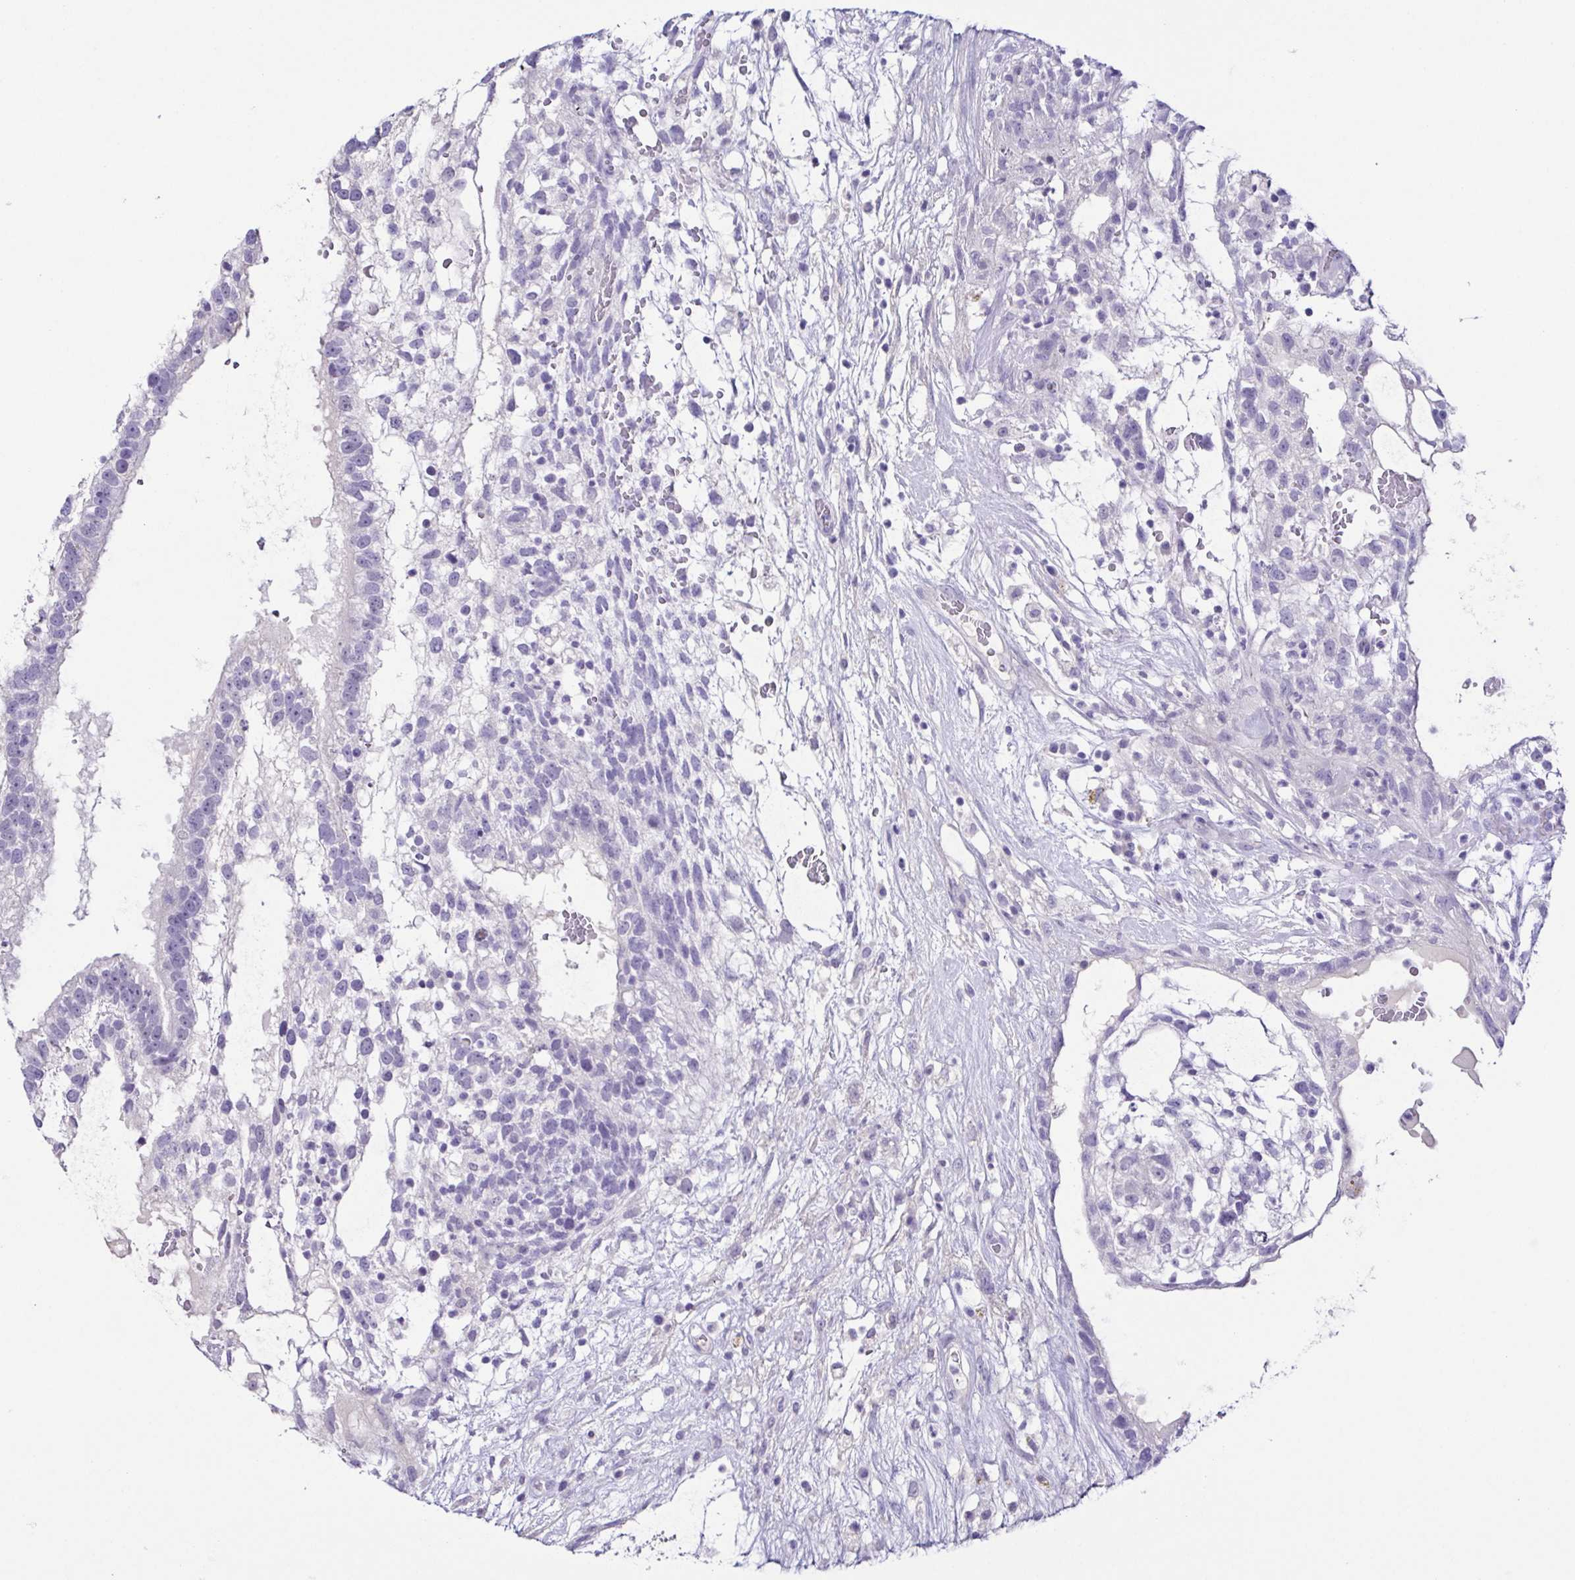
{"staining": {"intensity": "negative", "quantity": "none", "location": "none"}, "tissue": "testis cancer", "cell_type": "Tumor cells", "image_type": "cancer", "snomed": [{"axis": "morphology", "description": "Normal tissue, NOS"}, {"axis": "morphology", "description": "Carcinoma, Embryonal, NOS"}, {"axis": "topography", "description": "Testis"}], "caption": "A histopathology image of embryonal carcinoma (testis) stained for a protein exhibits no brown staining in tumor cells.", "gene": "TERT", "patient": {"sex": "male", "age": 32}}